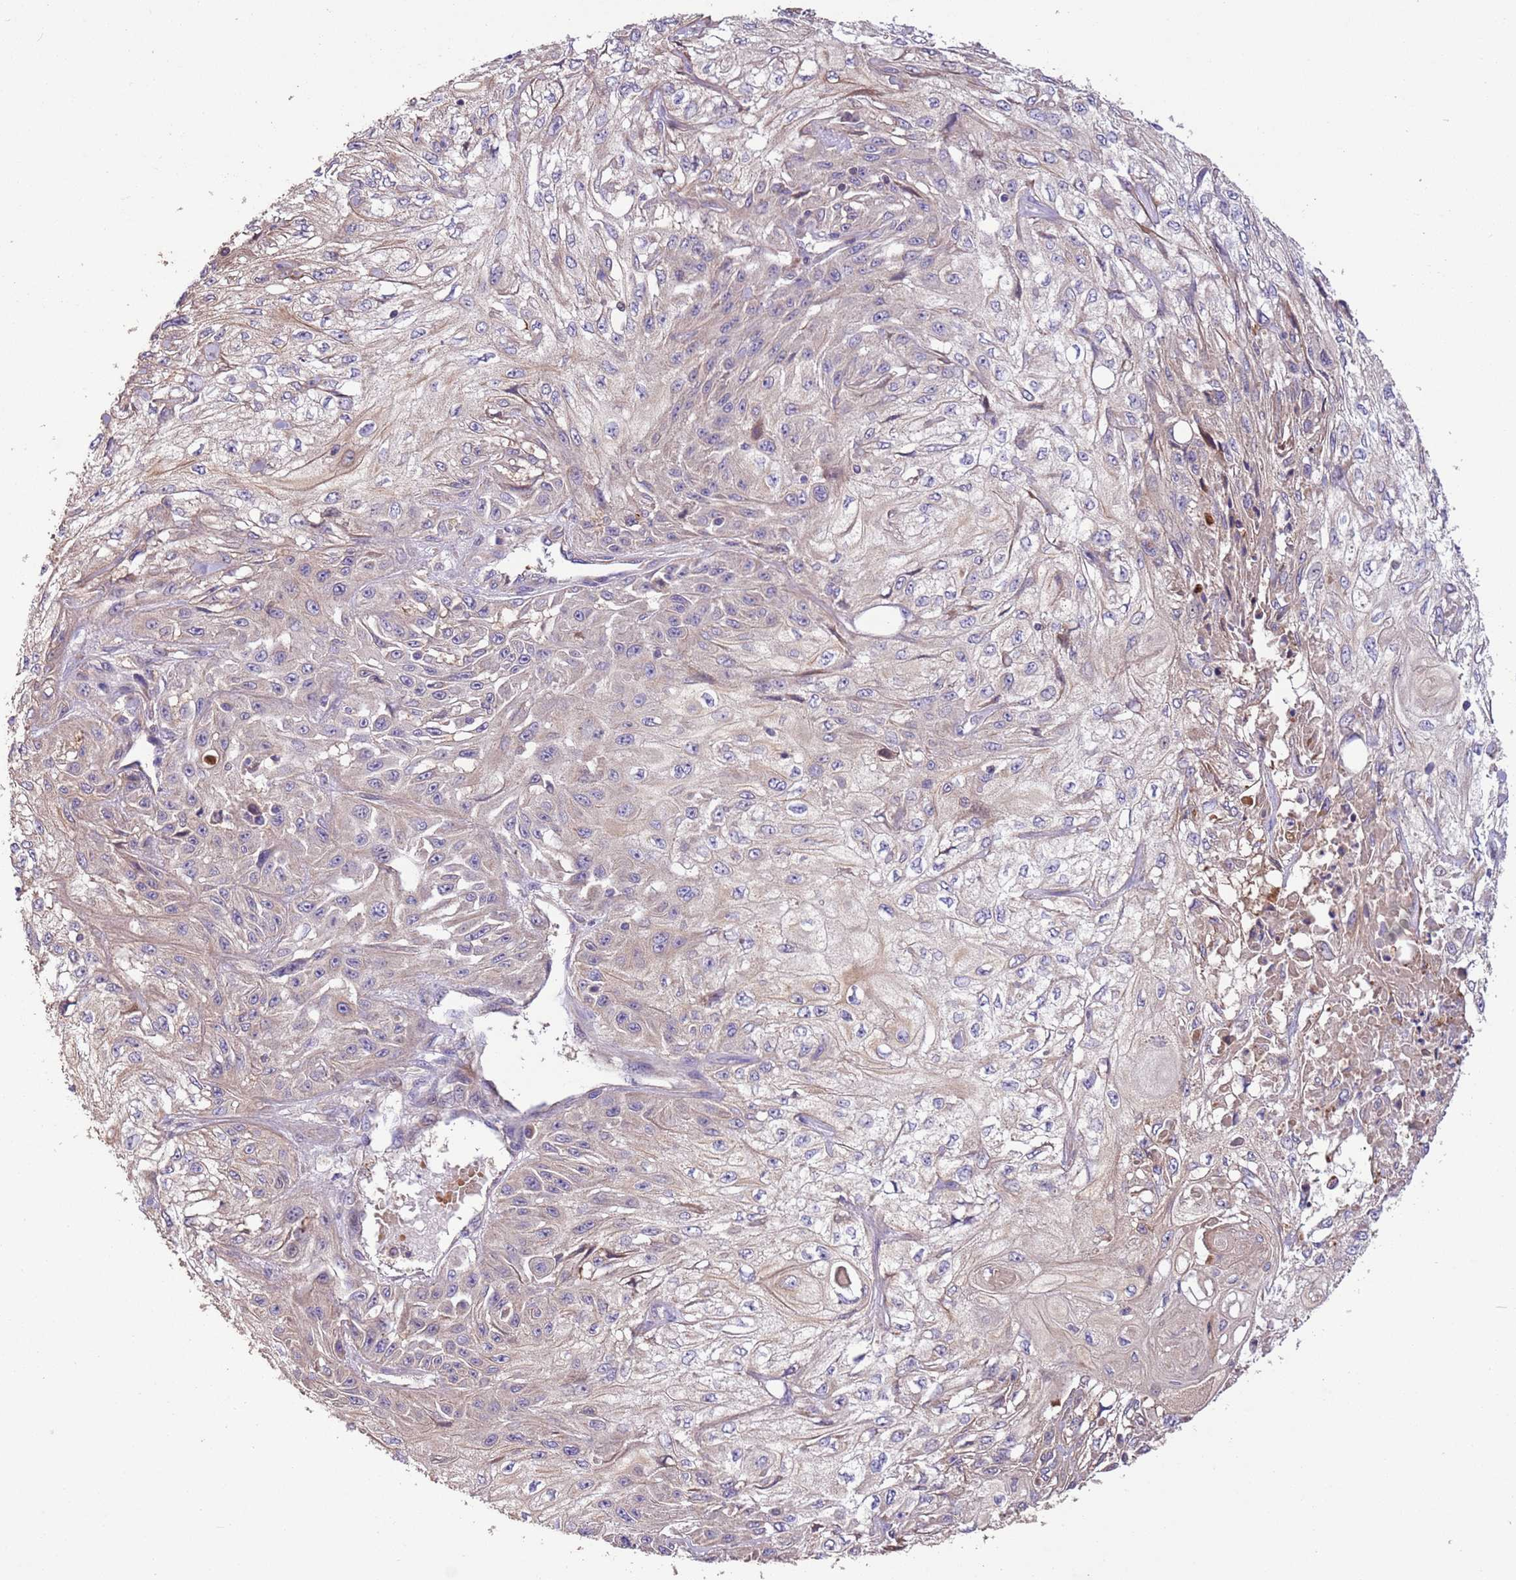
{"staining": {"intensity": "negative", "quantity": "none", "location": "none"}, "tissue": "skin cancer", "cell_type": "Tumor cells", "image_type": "cancer", "snomed": [{"axis": "morphology", "description": "Squamous cell carcinoma, NOS"}, {"axis": "morphology", "description": "Squamous cell carcinoma, metastatic, NOS"}, {"axis": "topography", "description": "Skin"}, {"axis": "topography", "description": "Lymph node"}], "caption": "IHC of skin metastatic squamous cell carcinoma exhibits no positivity in tumor cells.", "gene": "FAM89B", "patient": {"sex": "male", "age": 75}}